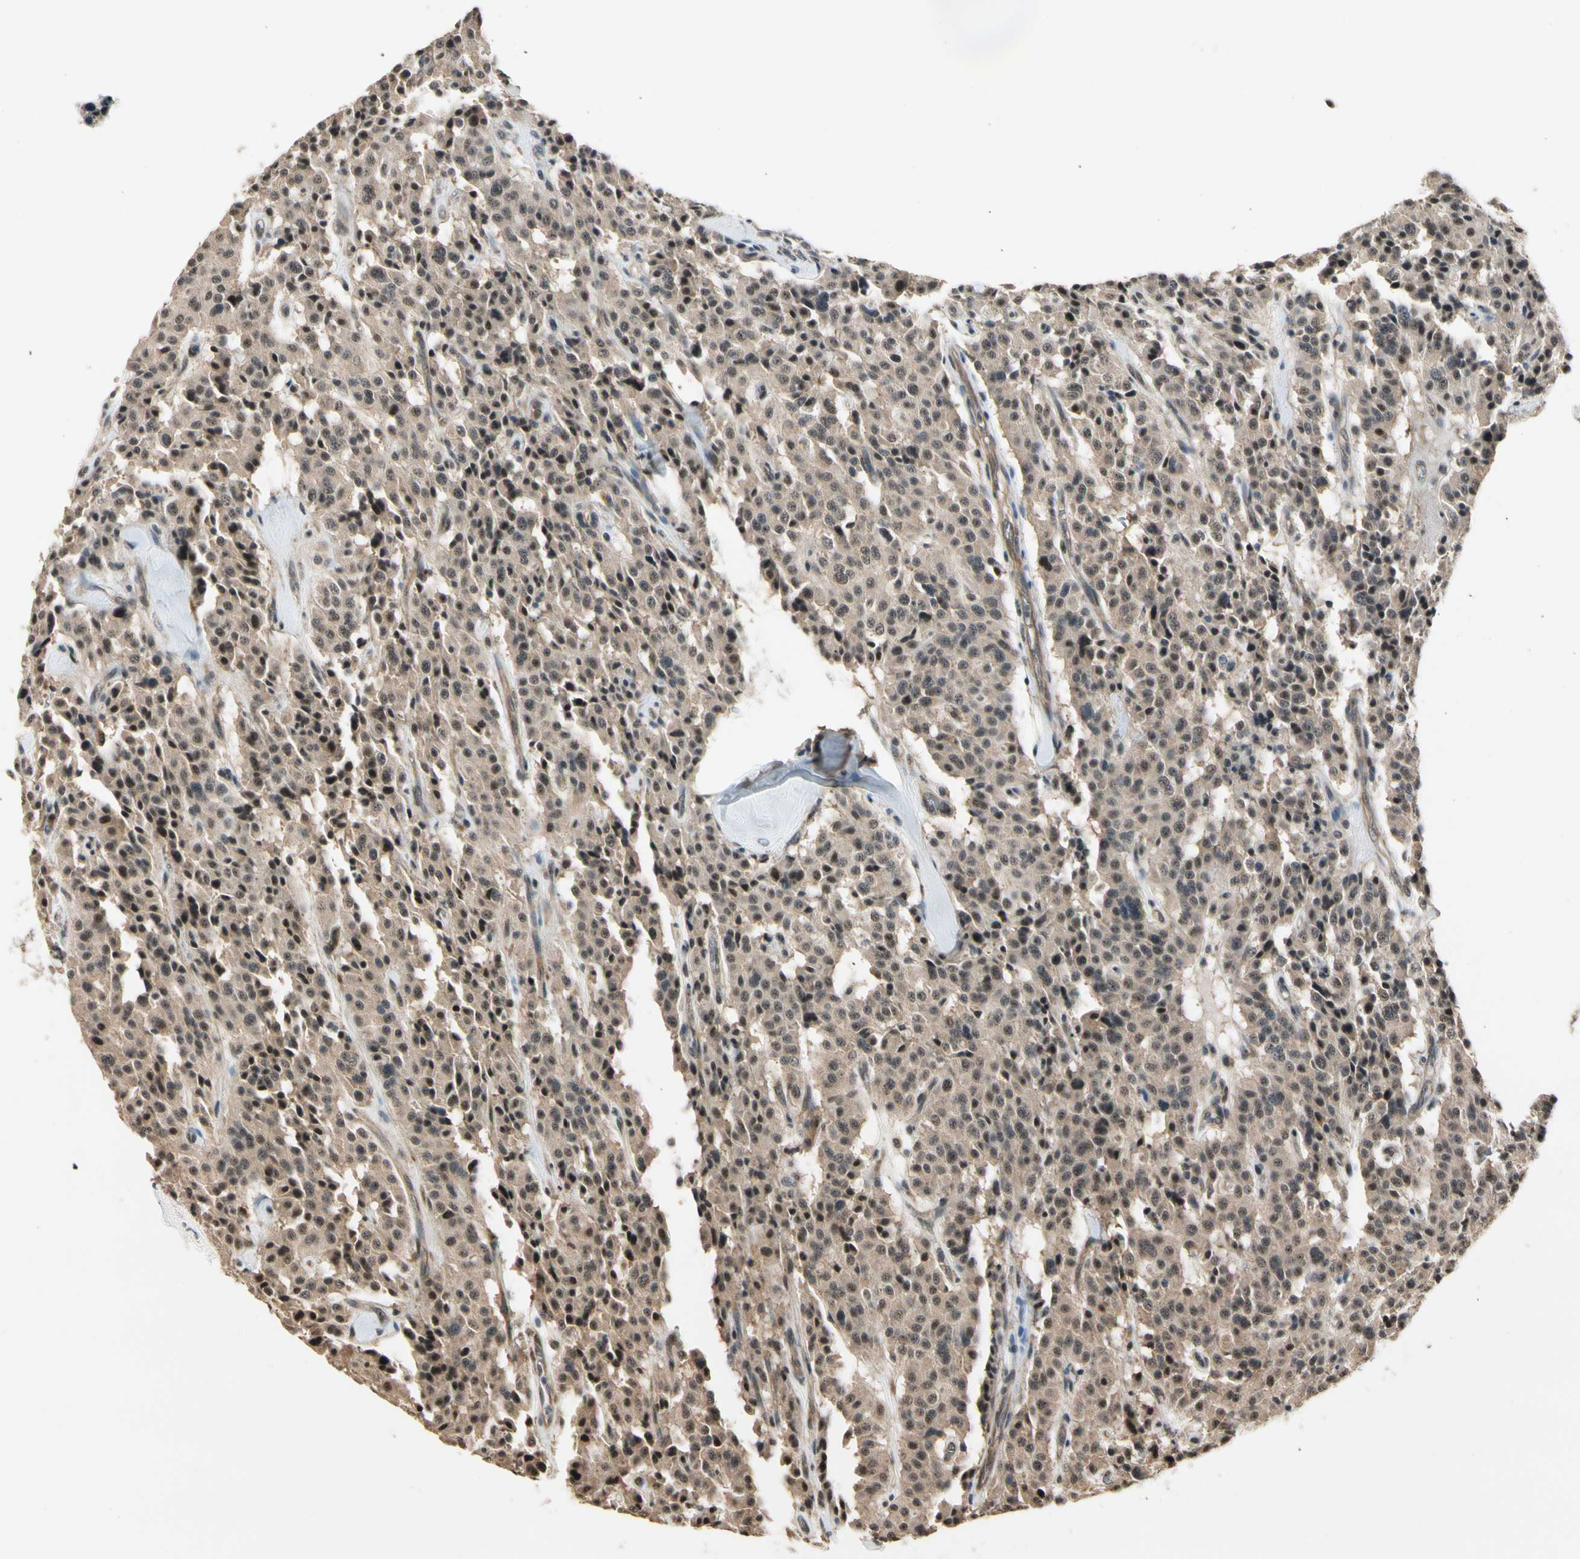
{"staining": {"intensity": "moderate", "quantity": "25%-75%", "location": "cytoplasmic/membranous,nuclear"}, "tissue": "carcinoid", "cell_type": "Tumor cells", "image_type": "cancer", "snomed": [{"axis": "morphology", "description": "Carcinoid, malignant, NOS"}, {"axis": "topography", "description": "Lung"}], "caption": "Carcinoid stained for a protein (brown) exhibits moderate cytoplasmic/membranous and nuclear positive staining in about 25%-75% of tumor cells.", "gene": "MCPH1", "patient": {"sex": "male", "age": 30}}